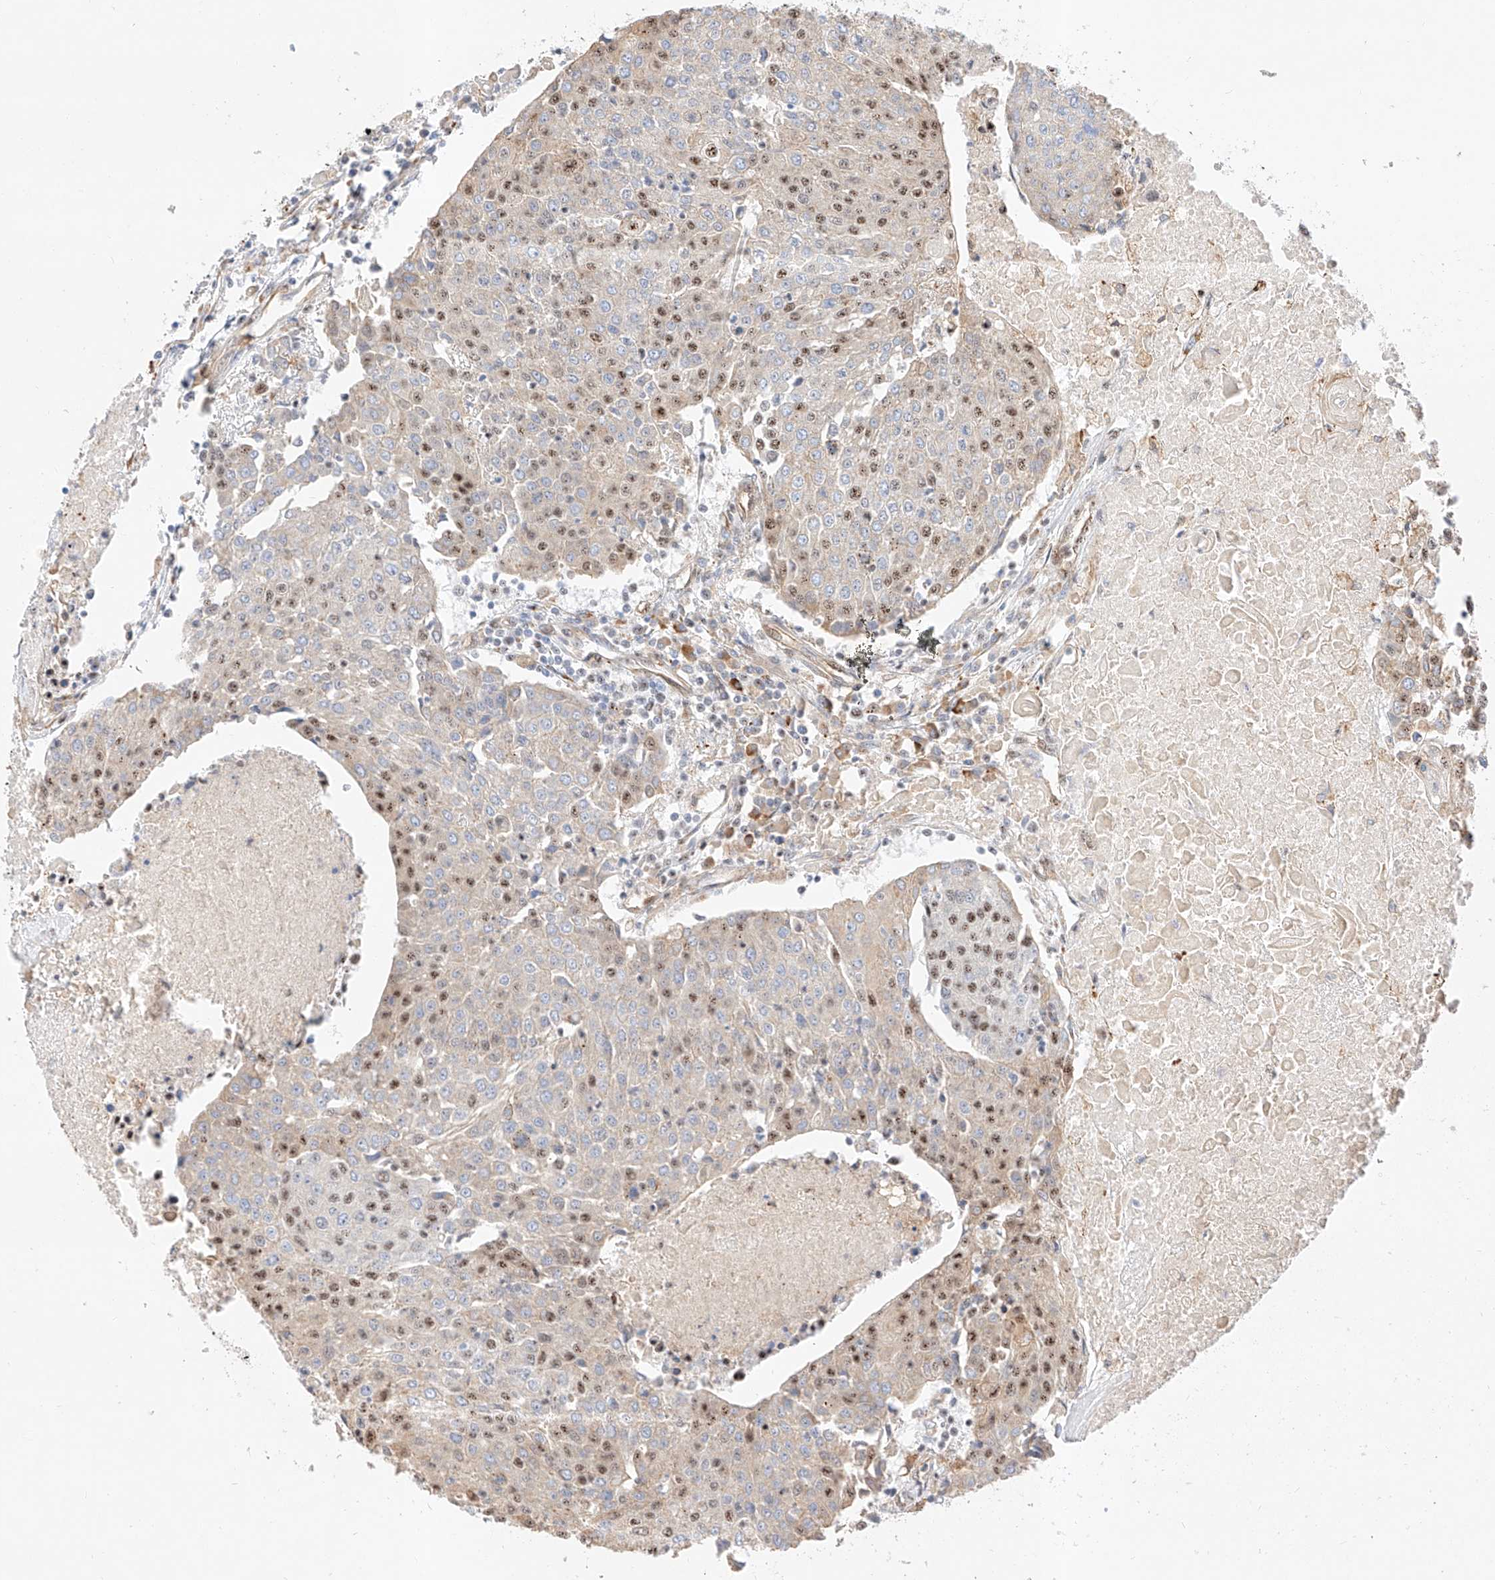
{"staining": {"intensity": "moderate", "quantity": "25%-75%", "location": "nuclear"}, "tissue": "urothelial cancer", "cell_type": "Tumor cells", "image_type": "cancer", "snomed": [{"axis": "morphology", "description": "Urothelial carcinoma, High grade"}, {"axis": "topography", "description": "Urinary bladder"}], "caption": "An immunohistochemistry (IHC) histopathology image of tumor tissue is shown. Protein staining in brown shows moderate nuclear positivity in urothelial cancer within tumor cells.", "gene": "ATXN7L2", "patient": {"sex": "female", "age": 85}}